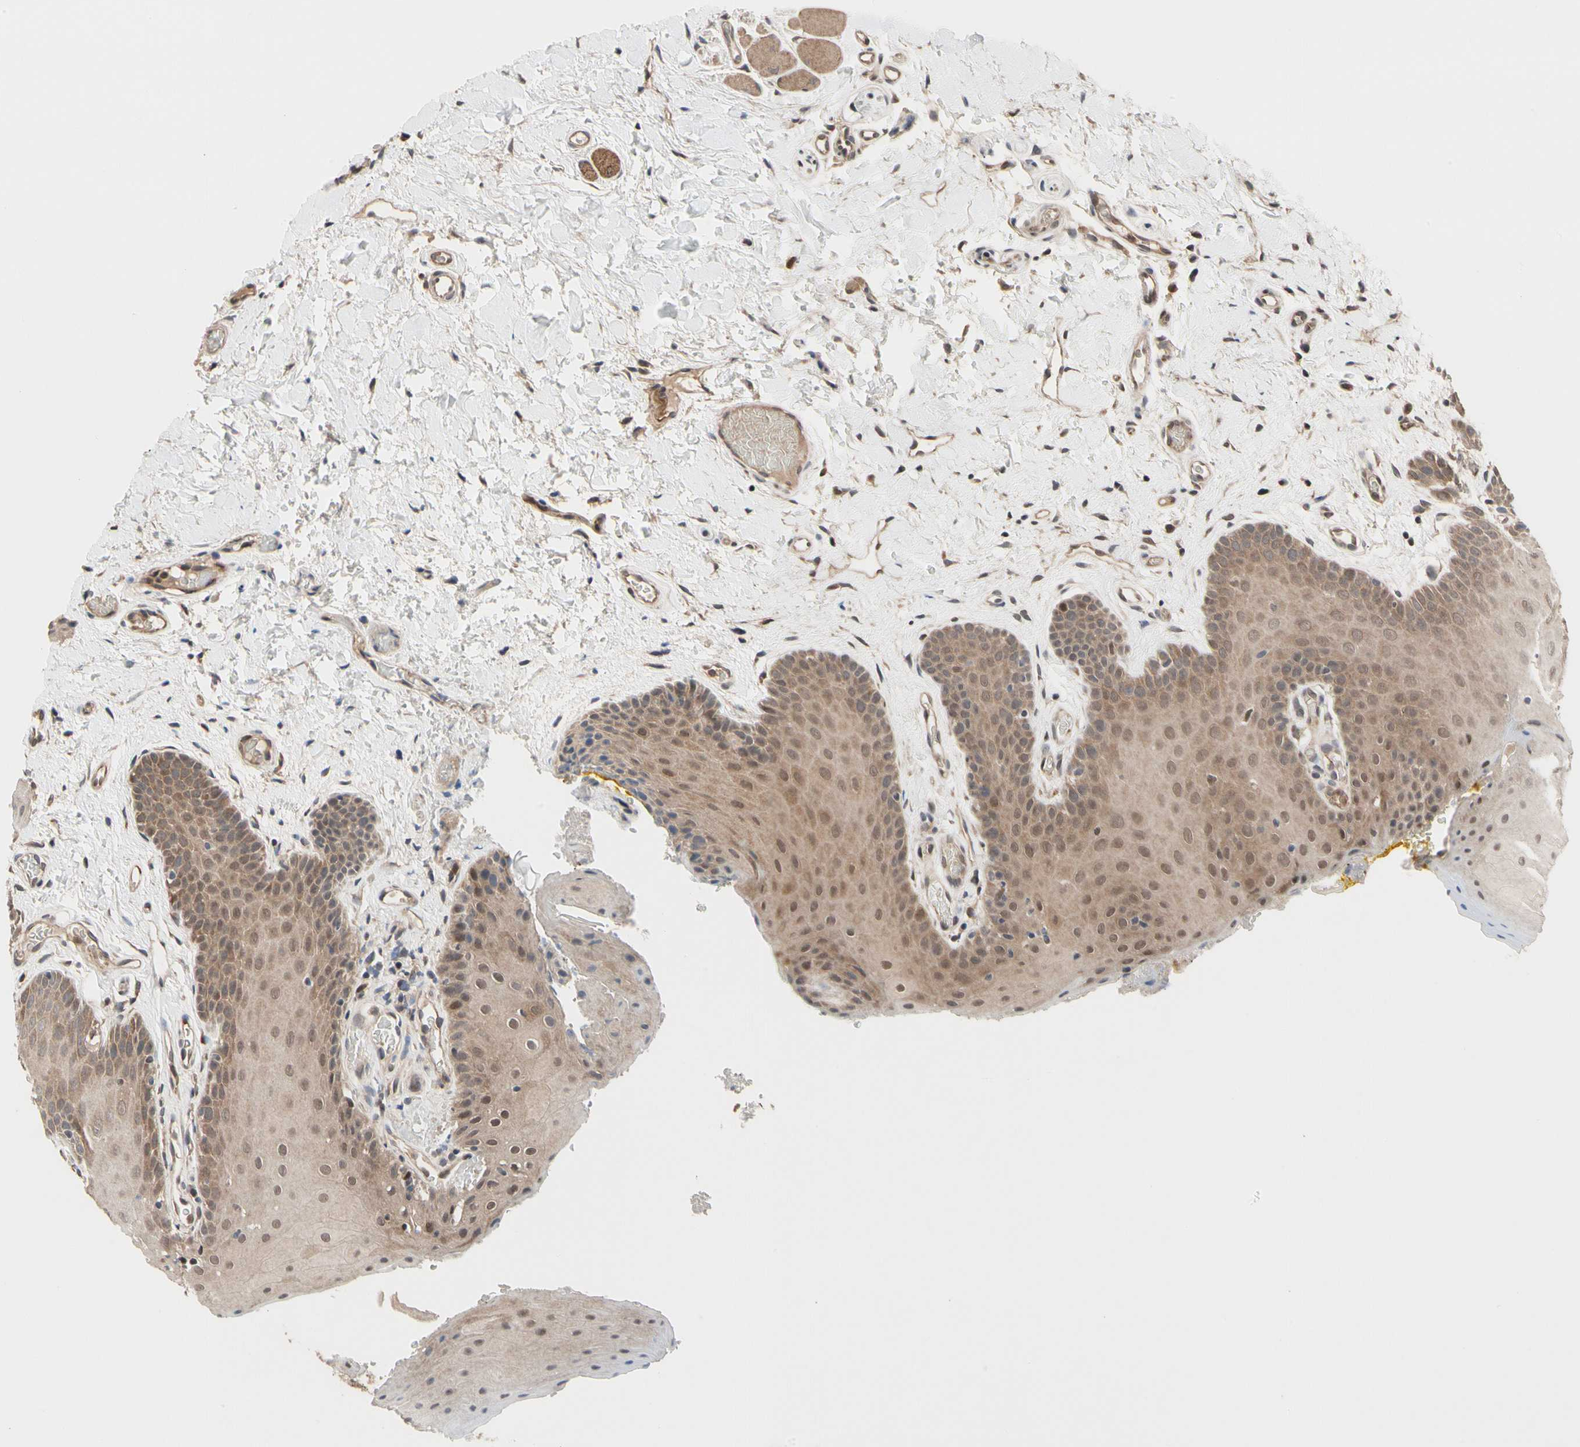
{"staining": {"intensity": "moderate", "quantity": ">75%", "location": "cytoplasmic/membranous,nuclear"}, "tissue": "oral mucosa", "cell_type": "Squamous epithelial cells", "image_type": "normal", "snomed": [{"axis": "morphology", "description": "Normal tissue, NOS"}, {"axis": "topography", "description": "Oral tissue"}], "caption": "Immunohistochemistry micrograph of unremarkable oral mucosa stained for a protein (brown), which exhibits medium levels of moderate cytoplasmic/membranous,nuclear positivity in approximately >75% of squamous epithelial cells.", "gene": "CYTIP", "patient": {"sex": "male", "age": 54}}